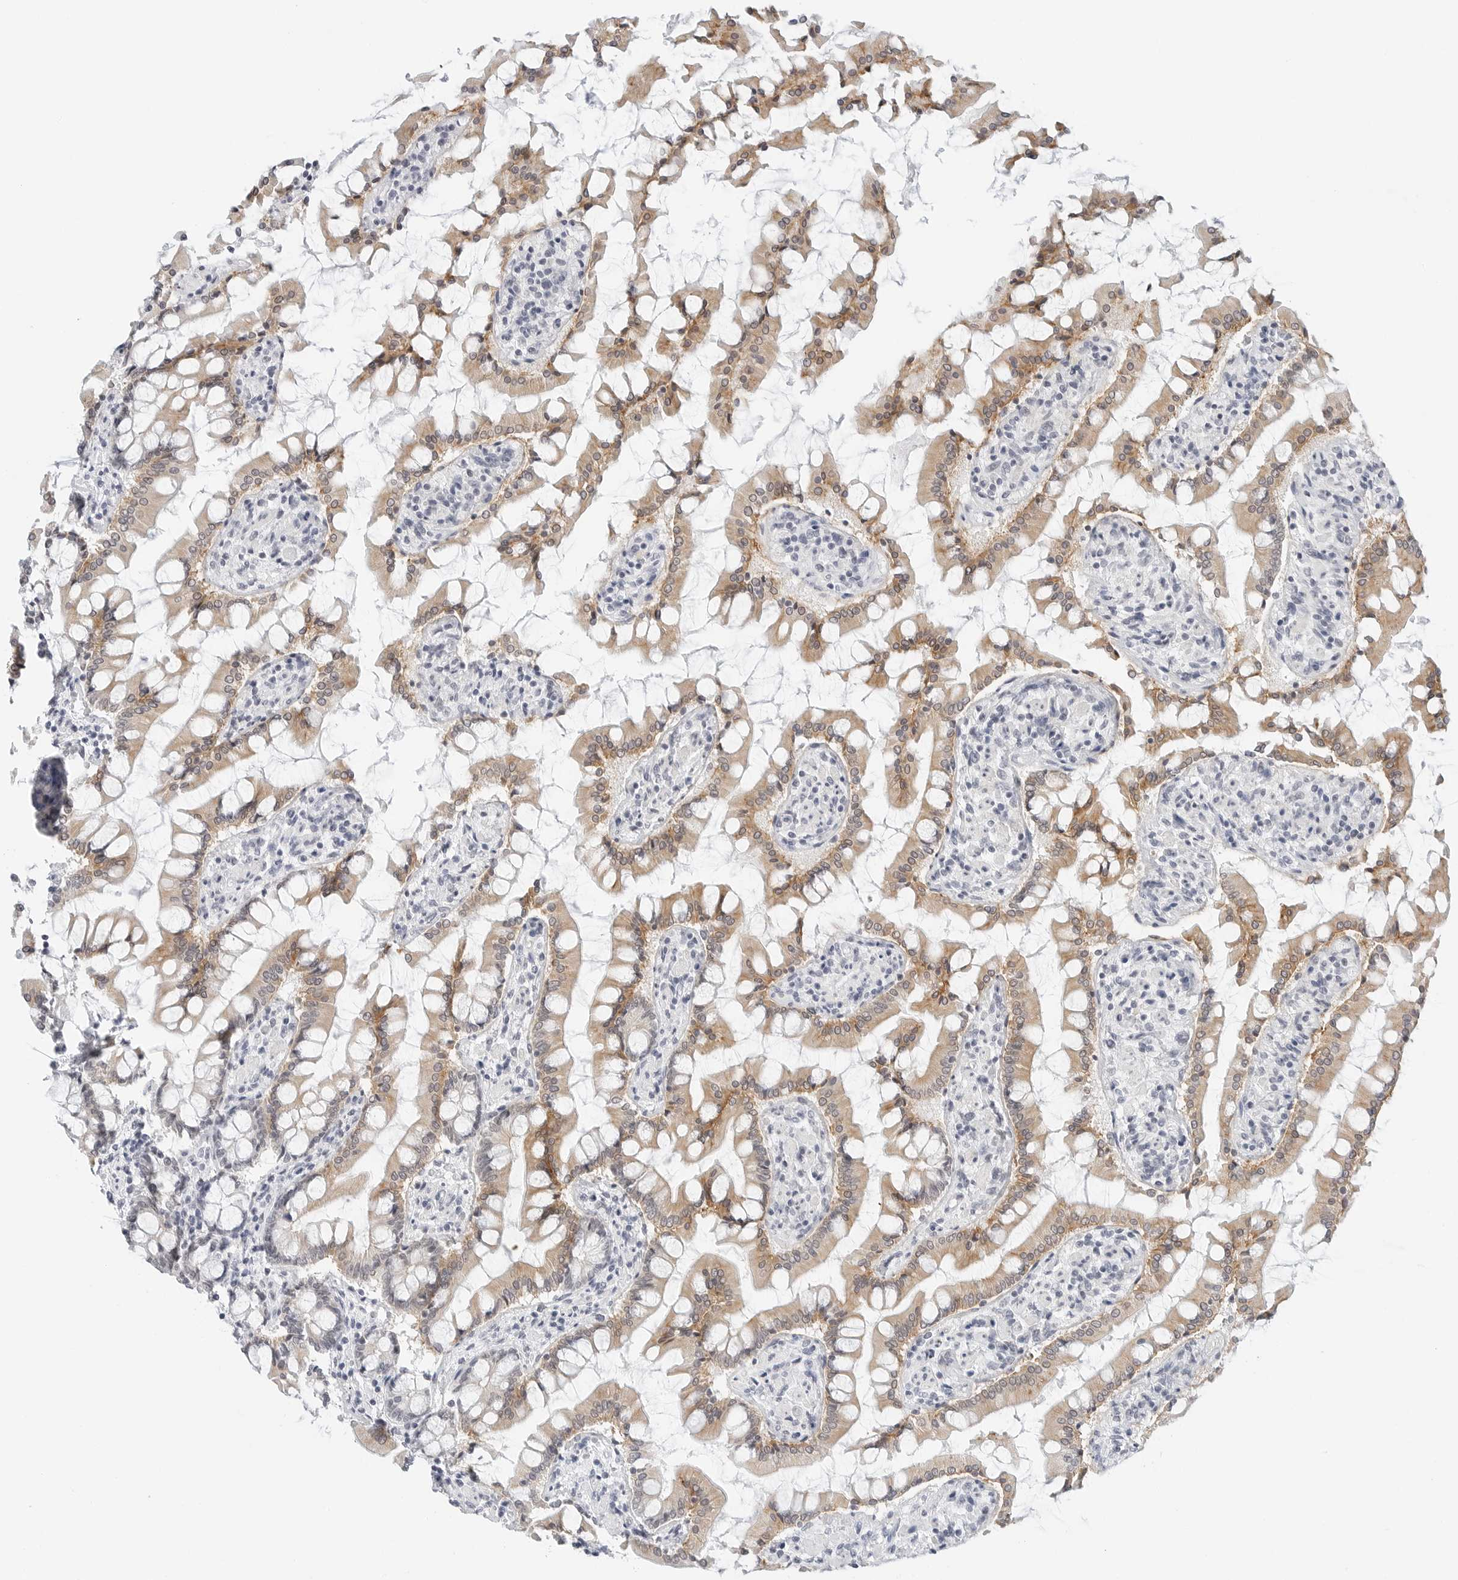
{"staining": {"intensity": "moderate", "quantity": ">75%", "location": "cytoplasmic/membranous"}, "tissue": "small intestine", "cell_type": "Glandular cells", "image_type": "normal", "snomed": [{"axis": "morphology", "description": "Normal tissue, NOS"}, {"axis": "topography", "description": "Small intestine"}], "caption": "Small intestine stained with DAB (3,3'-diaminobenzidine) immunohistochemistry displays medium levels of moderate cytoplasmic/membranous positivity in approximately >75% of glandular cells.", "gene": "TSEN2", "patient": {"sex": "male", "age": 41}}